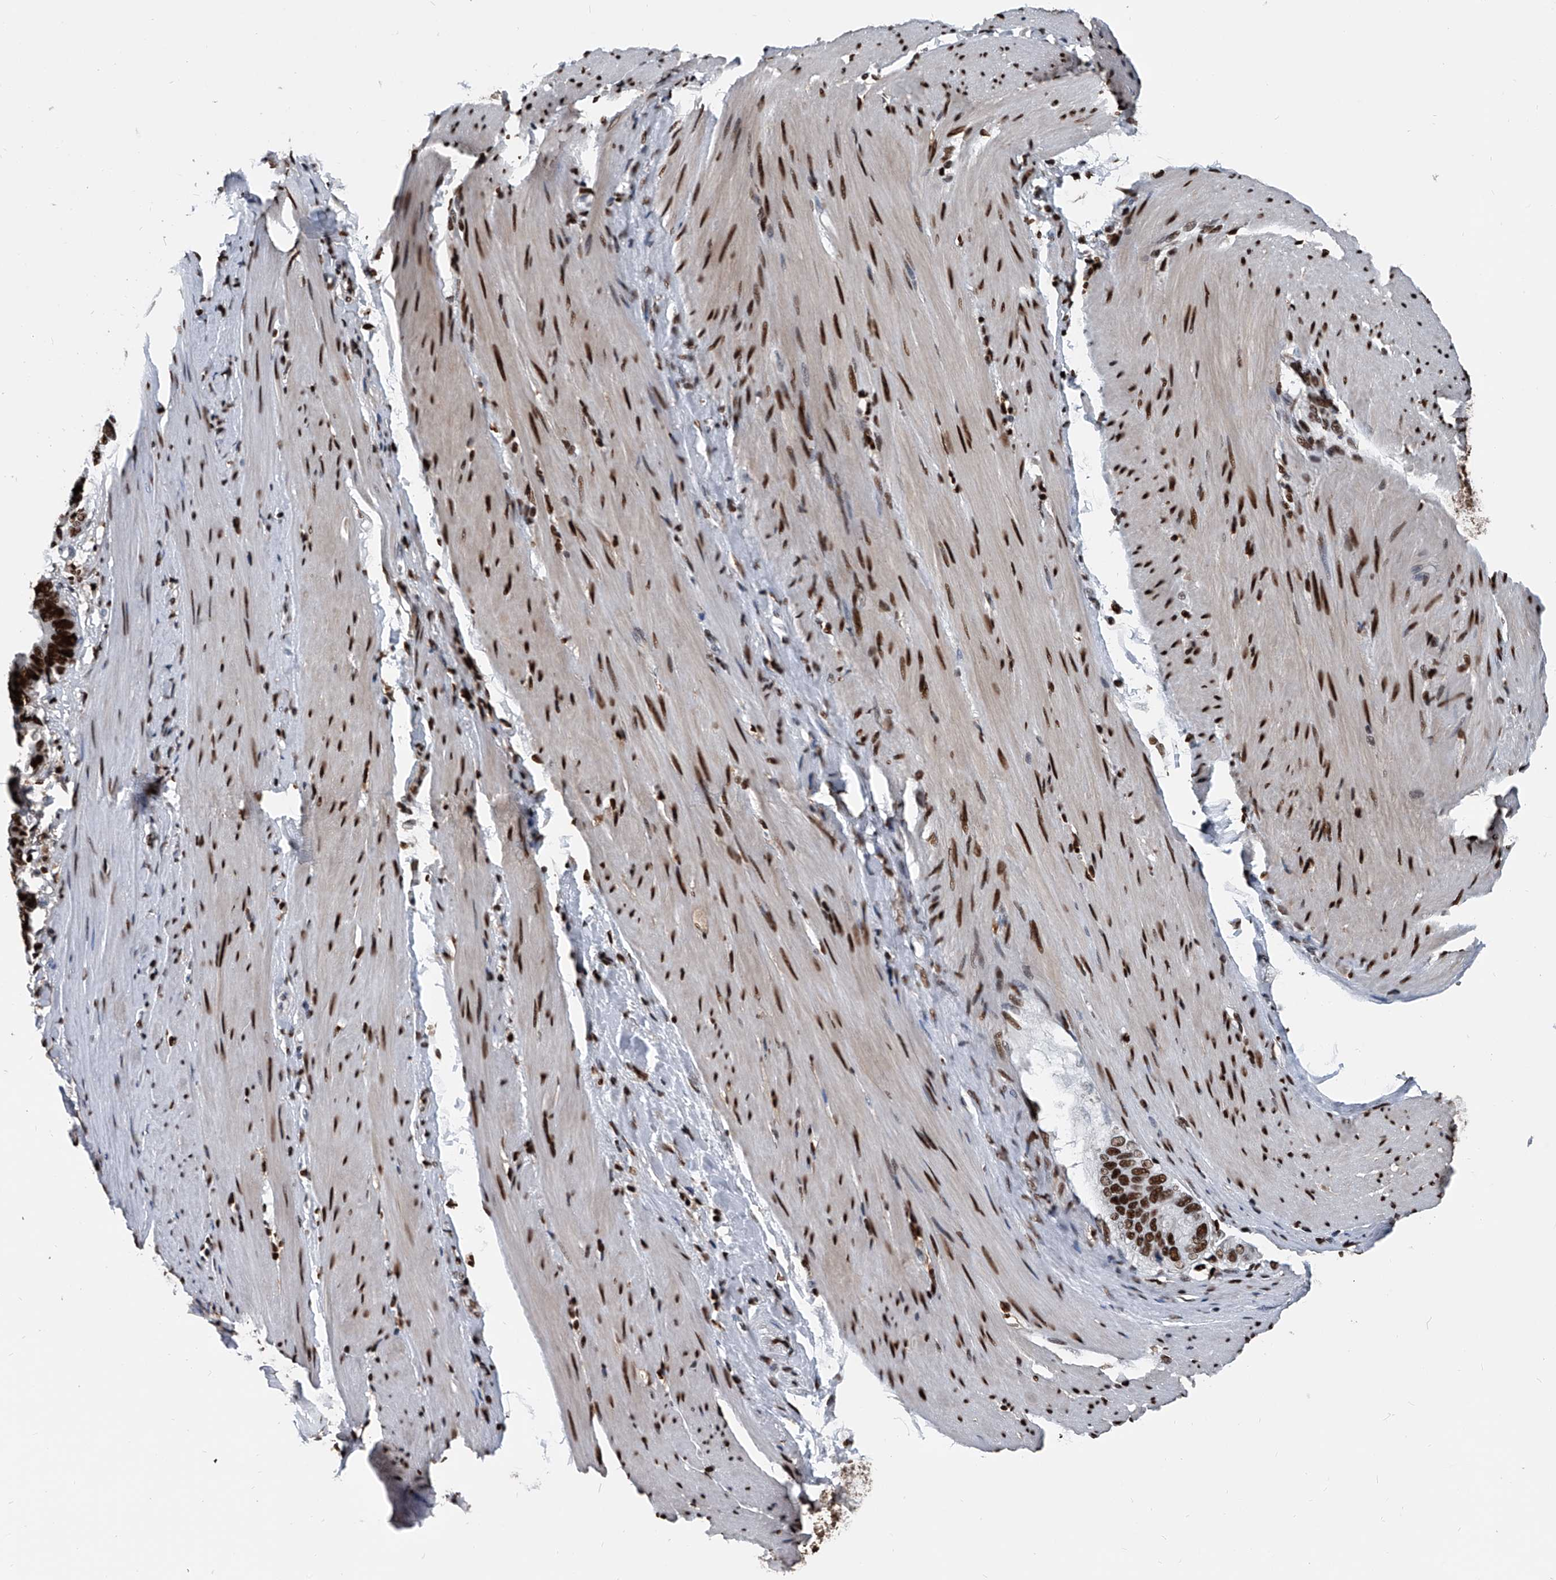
{"staining": {"intensity": "strong", "quantity": ">75%", "location": "nuclear"}, "tissue": "pancreatic cancer", "cell_type": "Tumor cells", "image_type": "cancer", "snomed": [{"axis": "morphology", "description": "Adenocarcinoma, NOS"}, {"axis": "topography", "description": "Pancreas"}], "caption": "Pancreatic adenocarcinoma stained with IHC demonstrates strong nuclear positivity in about >75% of tumor cells. (Stains: DAB (3,3'-diaminobenzidine) in brown, nuclei in blue, Microscopy: brightfield microscopy at high magnification).", "gene": "FKBP5", "patient": {"sex": "female", "age": 56}}